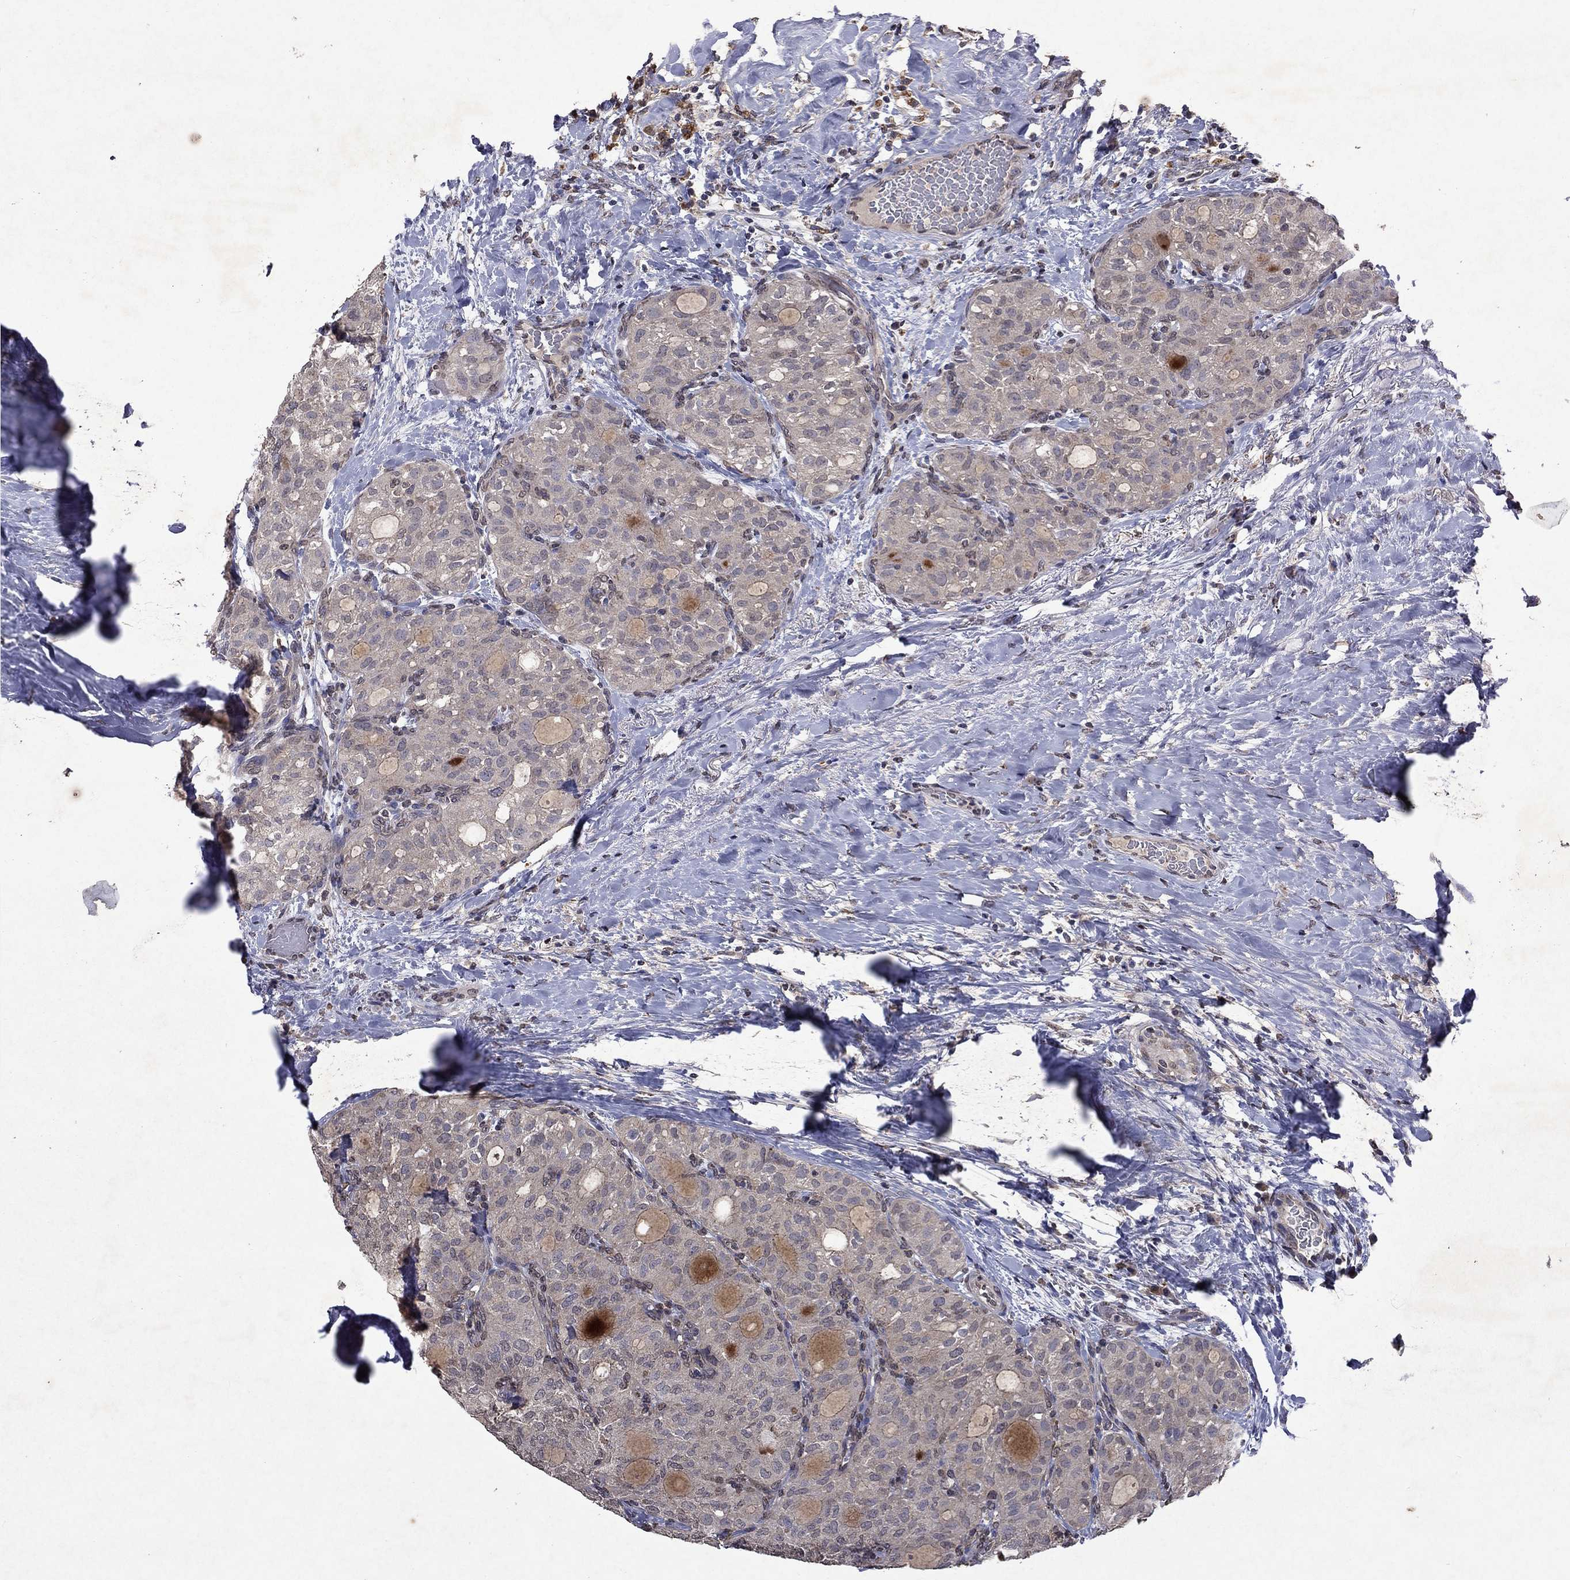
{"staining": {"intensity": "negative", "quantity": "none", "location": "none"}, "tissue": "thyroid cancer", "cell_type": "Tumor cells", "image_type": "cancer", "snomed": [{"axis": "morphology", "description": "Follicular adenoma carcinoma, NOS"}, {"axis": "topography", "description": "Thyroid gland"}], "caption": "Tumor cells show no significant staining in thyroid cancer (follicular adenoma carcinoma).", "gene": "TTC38", "patient": {"sex": "male", "age": 75}}